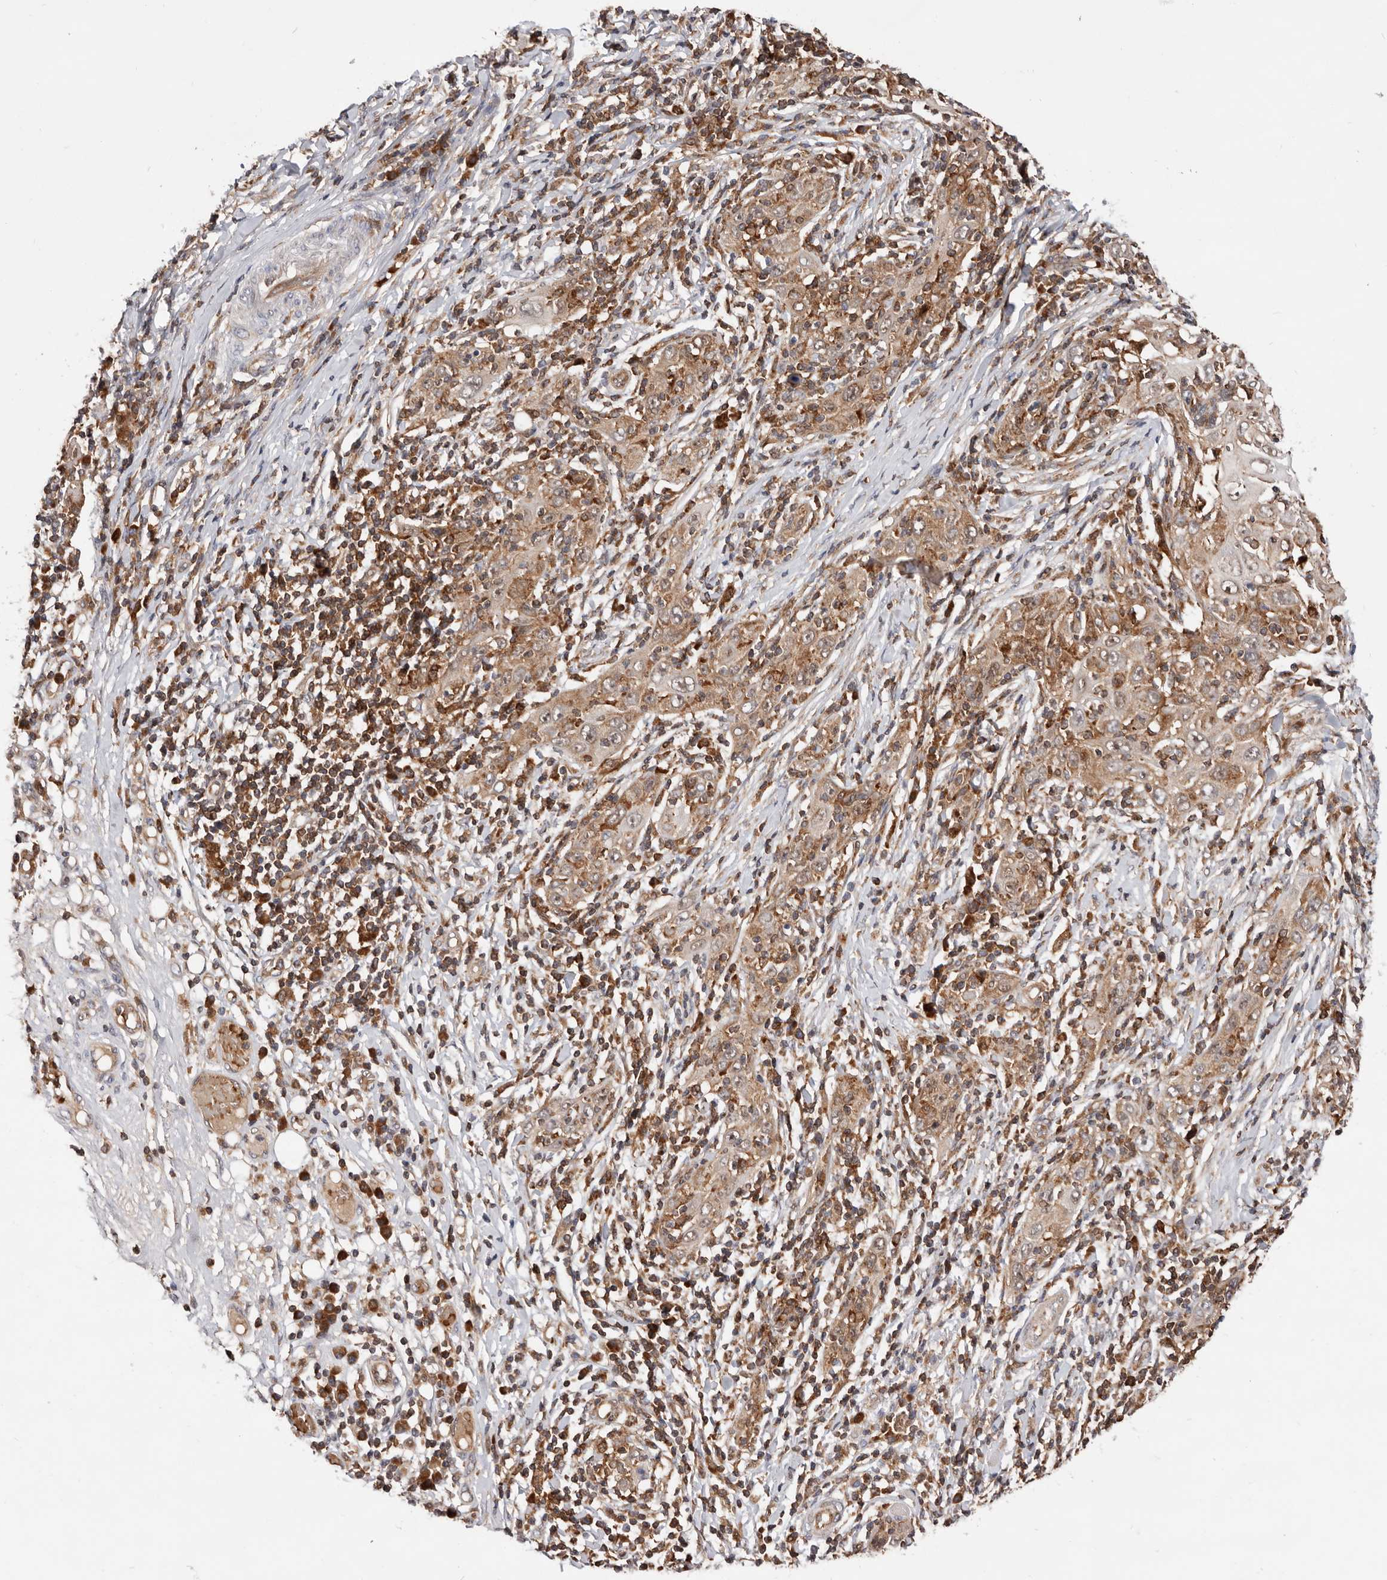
{"staining": {"intensity": "moderate", "quantity": ">75%", "location": "cytoplasmic/membranous,nuclear"}, "tissue": "skin cancer", "cell_type": "Tumor cells", "image_type": "cancer", "snomed": [{"axis": "morphology", "description": "Squamous cell carcinoma, NOS"}, {"axis": "topography", "description": "Skin"}], "caption": "Skin squamous cell carcinoma tissue shows moderate cytoplasmic/membranous and nuclear positivity in approximately >75% of tumor cells", "gene": "RNF213", "patient": {"sex": "female", "age": 88}}